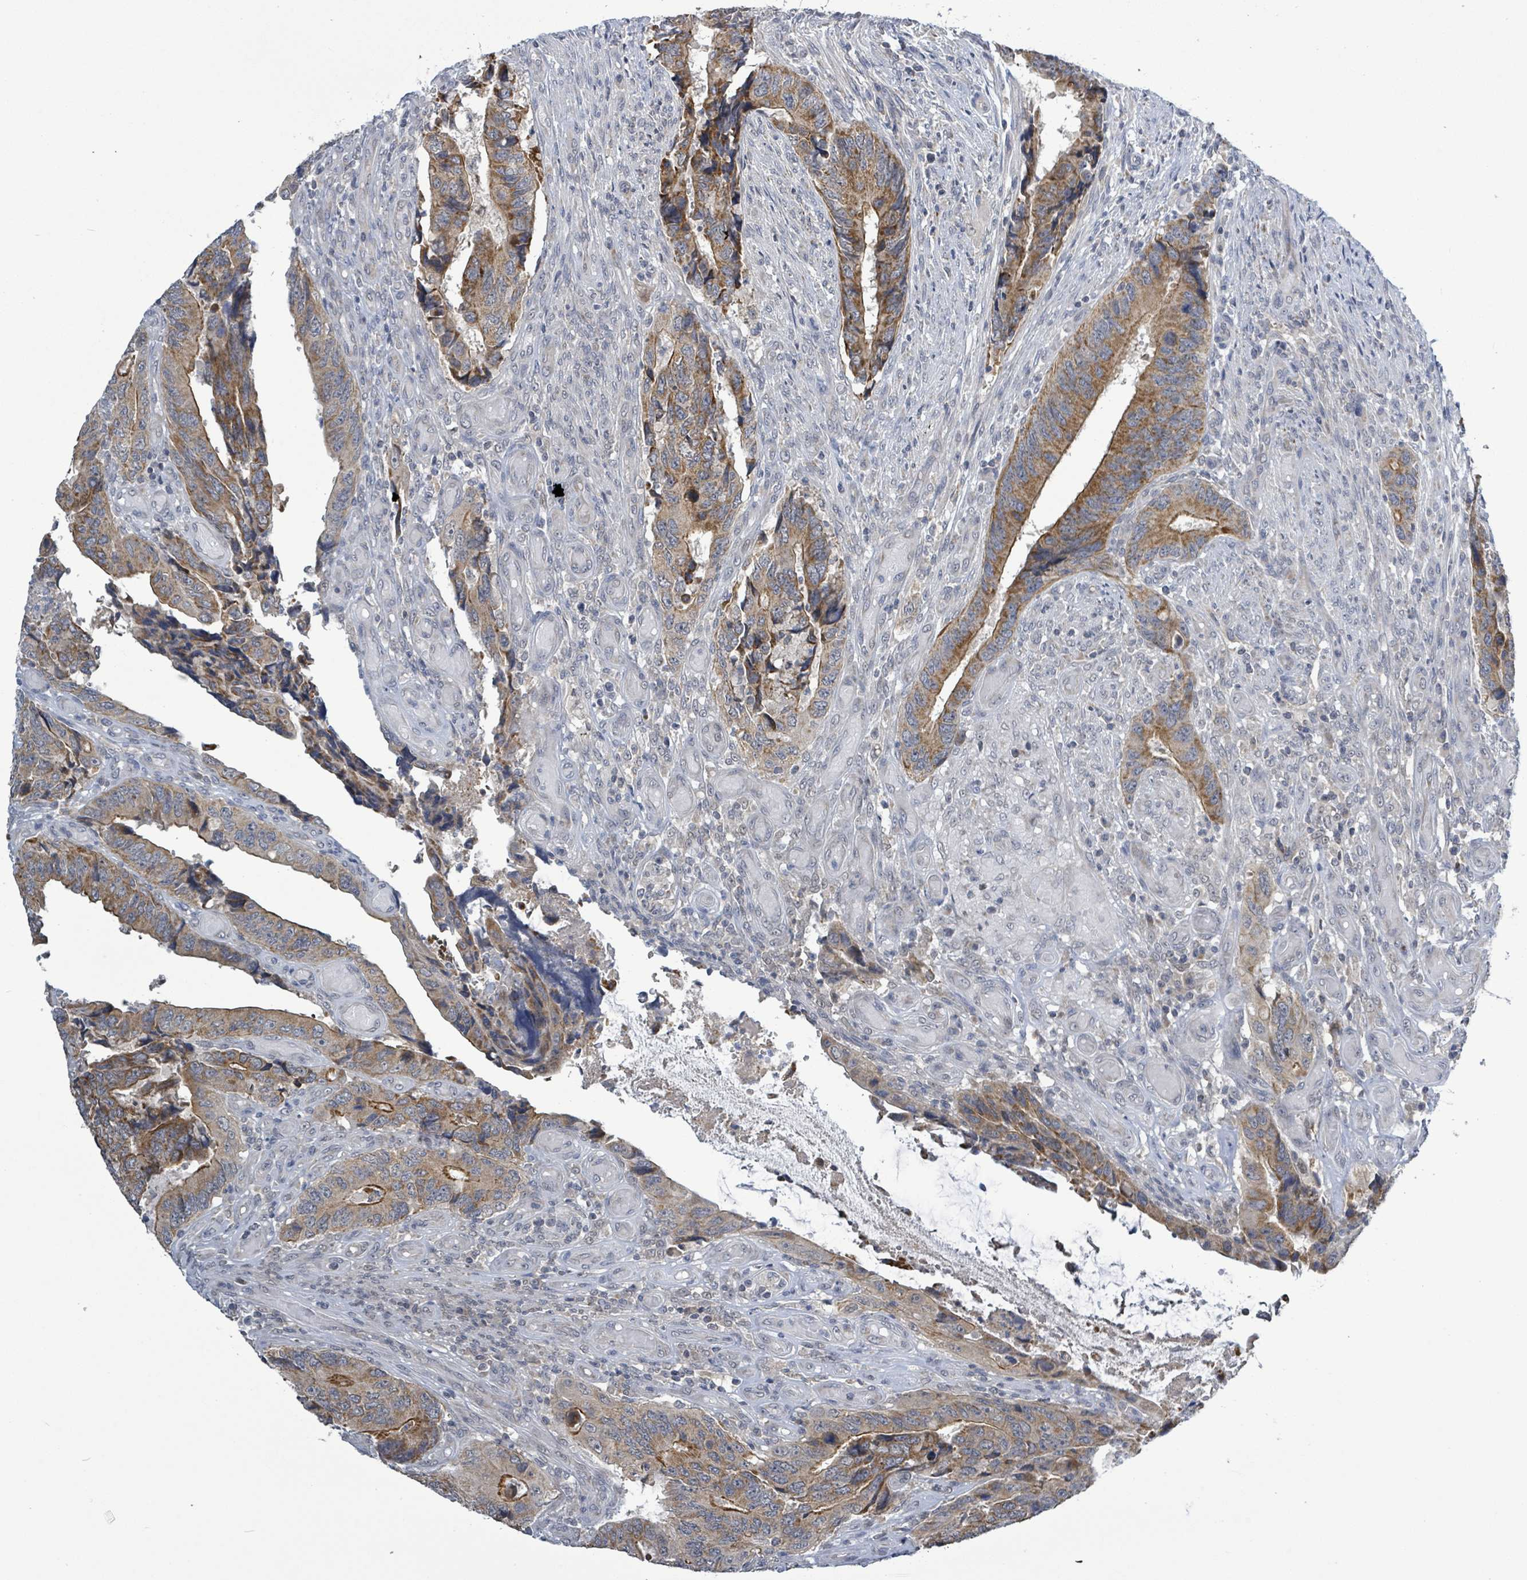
{"staining": {"intensity": "moderate", "quantity": ">75%", "location": "cytoplasmic/membranous"}, "tissue": "colorectal cancer", "cell_type": "Tumor cells", "image_type": "cancer", "snomed": [{"axis": "morphology", "description": "Adenocarcinoma, NOS"}, {"axis": "topography", "description": "Colon"}], "caption": "Immunohistochemical staining of human colorectal cancer exhibits medium levels of moderate cytoplasmic/membranous protein positivity in about >75% of tumor cells. (brown staining indicates protein expression, while blue staining denotes nuclei).", "gene": "COQ10B", "patient": {"sex": "male", "age": 87}}